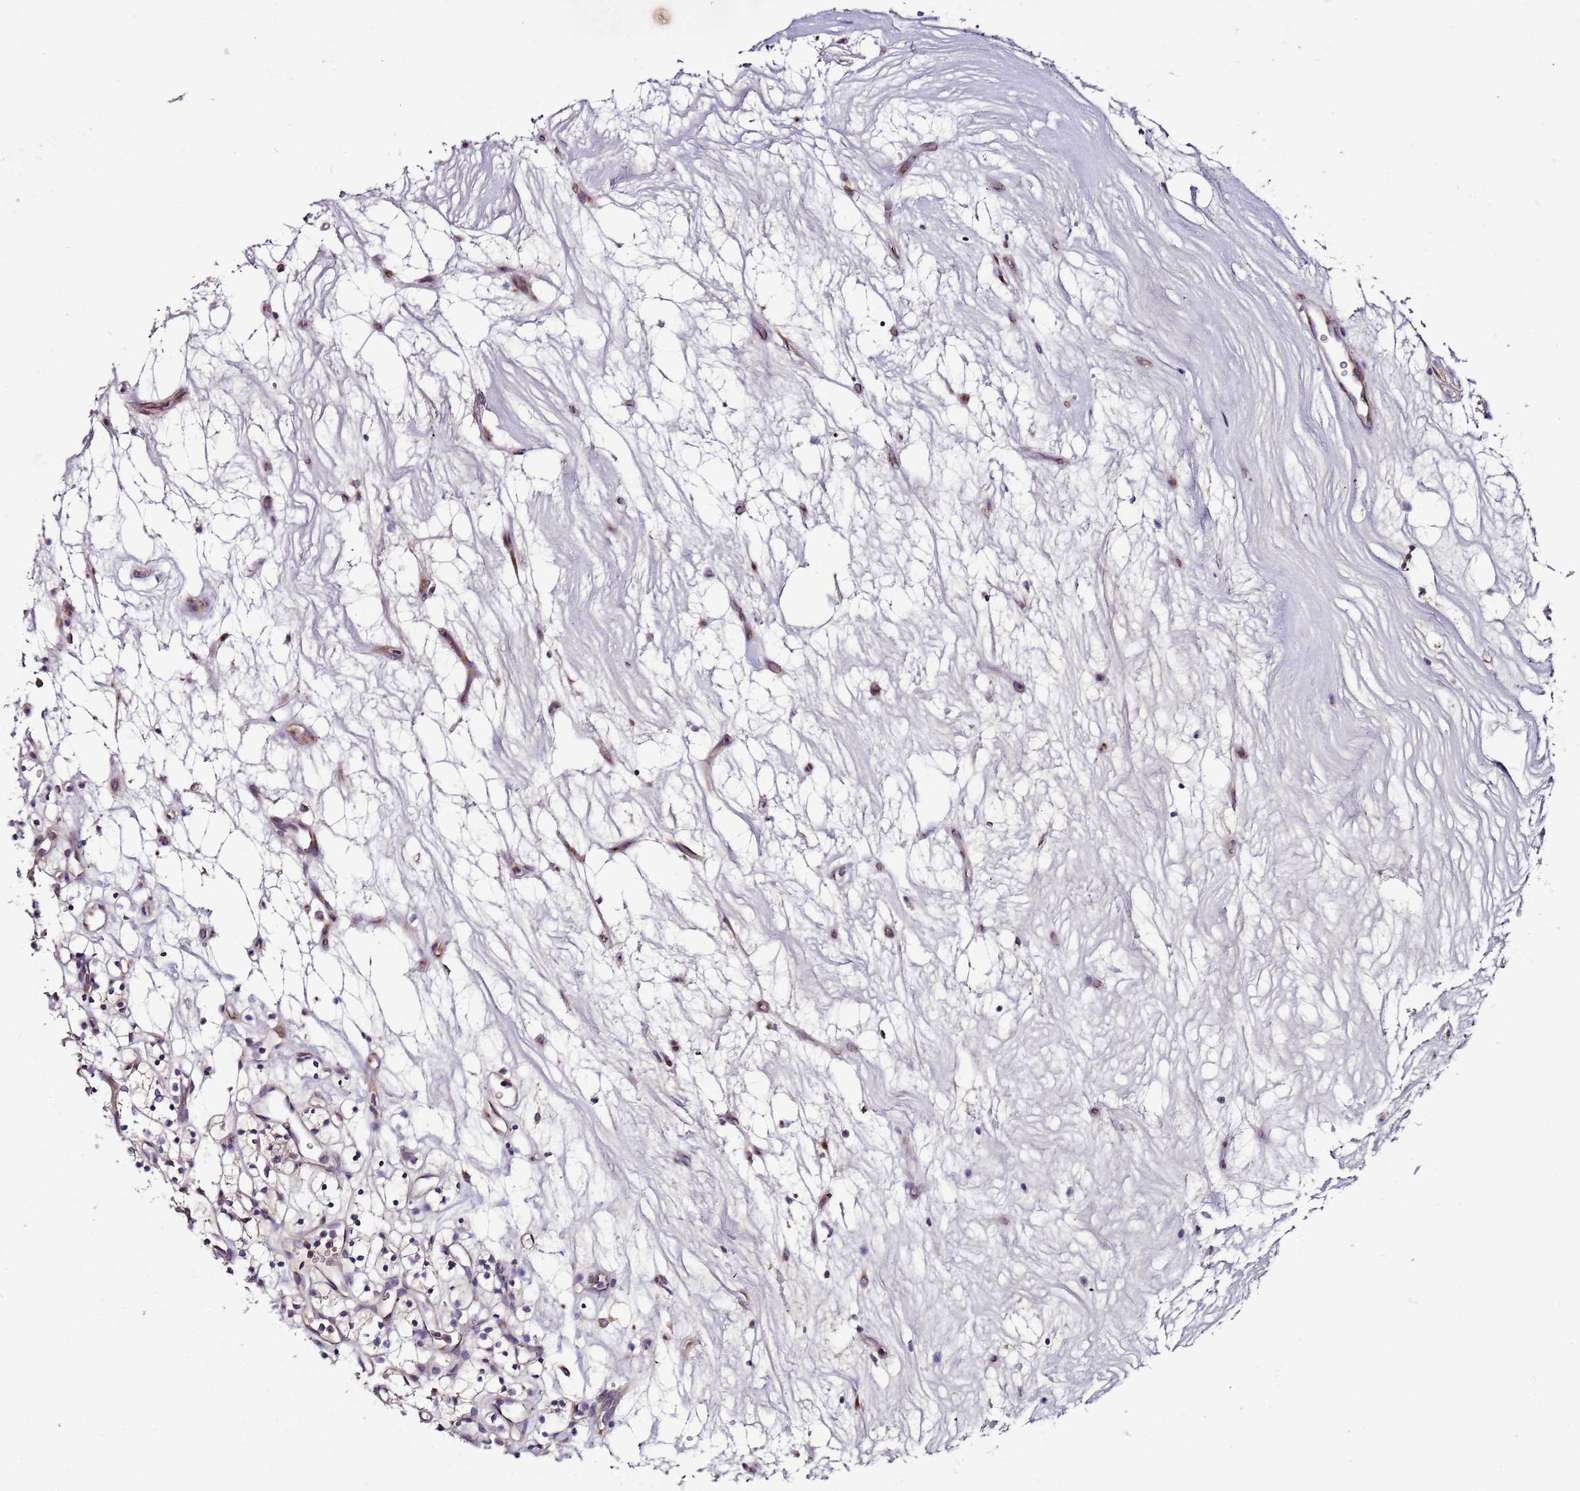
{"staining": {"intensity": "weak", "quantity": "25%-75%", "location": "cytoplasmic/membranous"}, "tissue": "renal cancer", "cell_type": "Tumor cells", "image_type": "cancer", "snomed": [{"axis": "morphology", "description": "Adenocarcinoma, NOS"}, {"axis": "topography", "description": "Kidney"}], "caption": "Tumor cells reveal weak cytoplasmic/membranous expression in about 25%-75% of cells in renal cancer. Nuclei are stained in blue.", "gene": "FAM20A", "patient": {"sex": "female", "age": 57}}